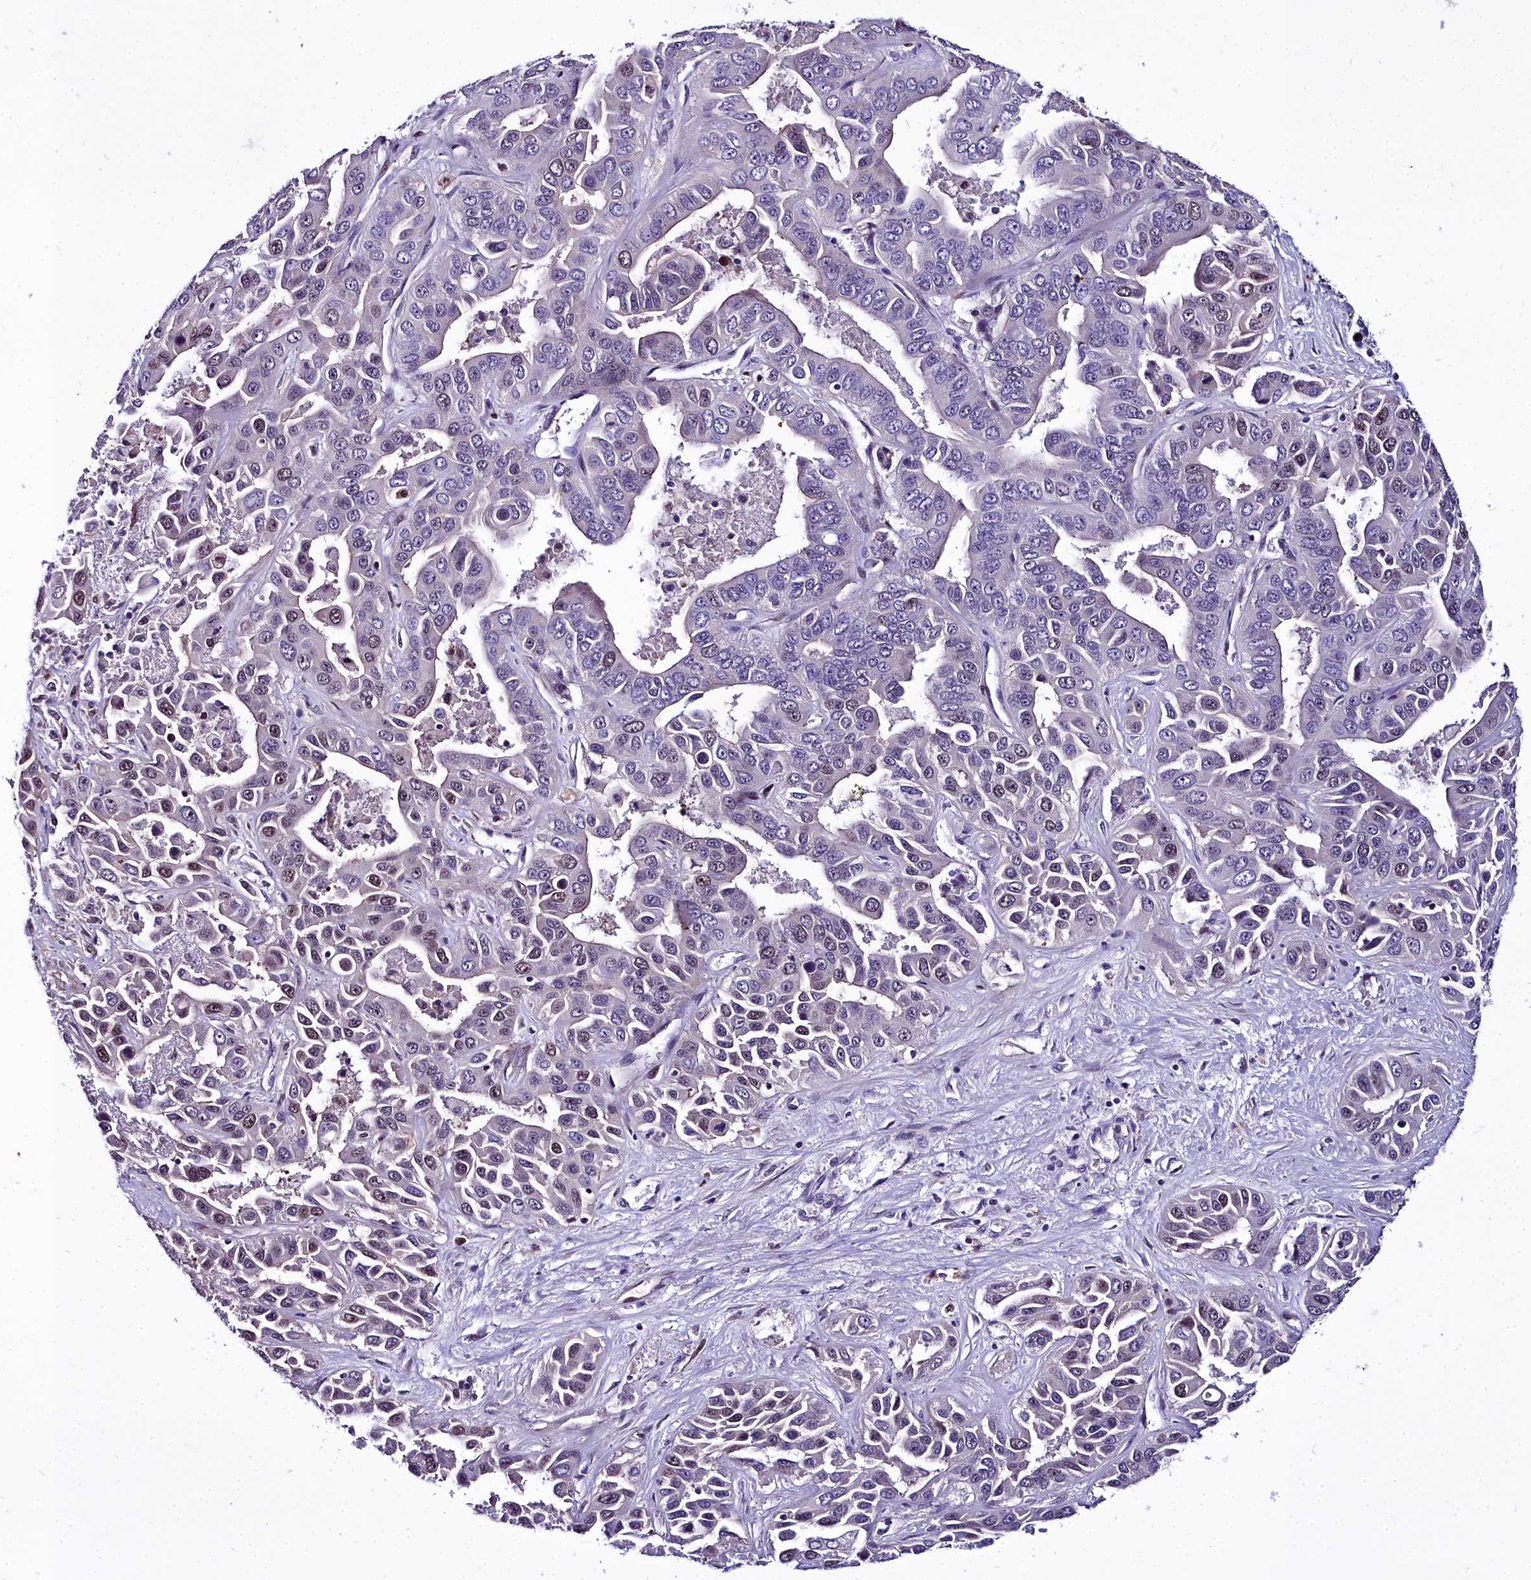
{"staining": {"intensity": "moderate", "quantity": "<25%", "location": "nuclear"}, "tissue": "liver cancer", "cell_type": "Tumor cells", "image_type": "cancer", "snomed": [{"axis": "morphology", "description": "Cholangiocarcinoma"}, {"axis": "topography", "description": "Liver"}], "caption": "Tumor cells display low levels of moderate nuclear staining in approximately <25% of cells in human cholangiocarcinoma (liver). The staining was performed using DAB to visualize the protein expression in brown, while the nuclei were stained in blue with hematoxylin (Magnification: 20x).", "gene": "TRIML2", "patient": {"sex": "female", "age": 52}}